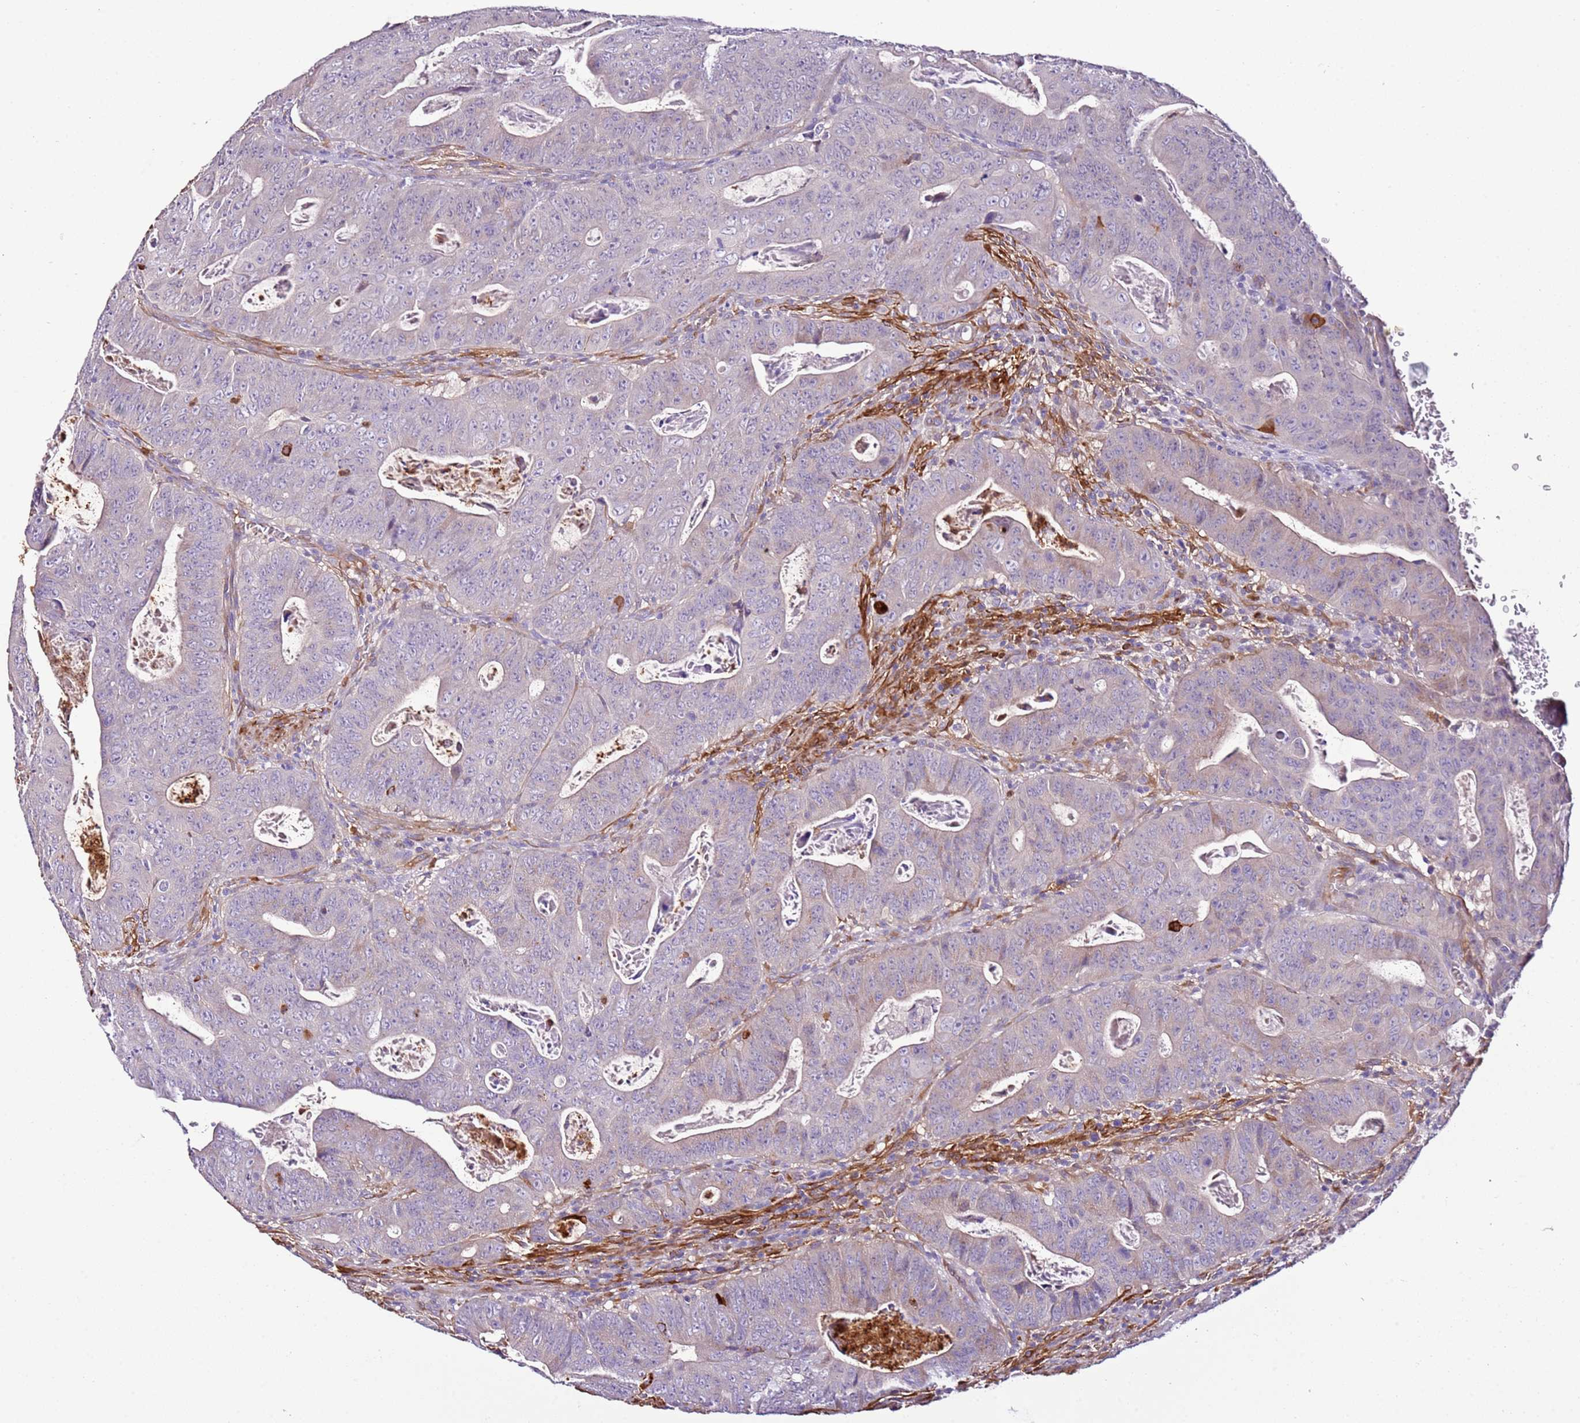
{"staining": {"intensity": "negative", "quantity": "none", "location": "none"}, "tissue": "colorectal cancer", "cell_type": "Tumor cells", "image_type": "cancer", "snomed": [{"axis": "morphology", "description": "Adenocarcinoma, NOS"}, {"axis": "topography", "description": "Rectum"}], "caption": "The photomicrograph exhibits no significant staining in tumor cells of colorectal adenocarcinoma.", "gene": "FAM174C", "patient": {"sex": "female", "age": 75}}